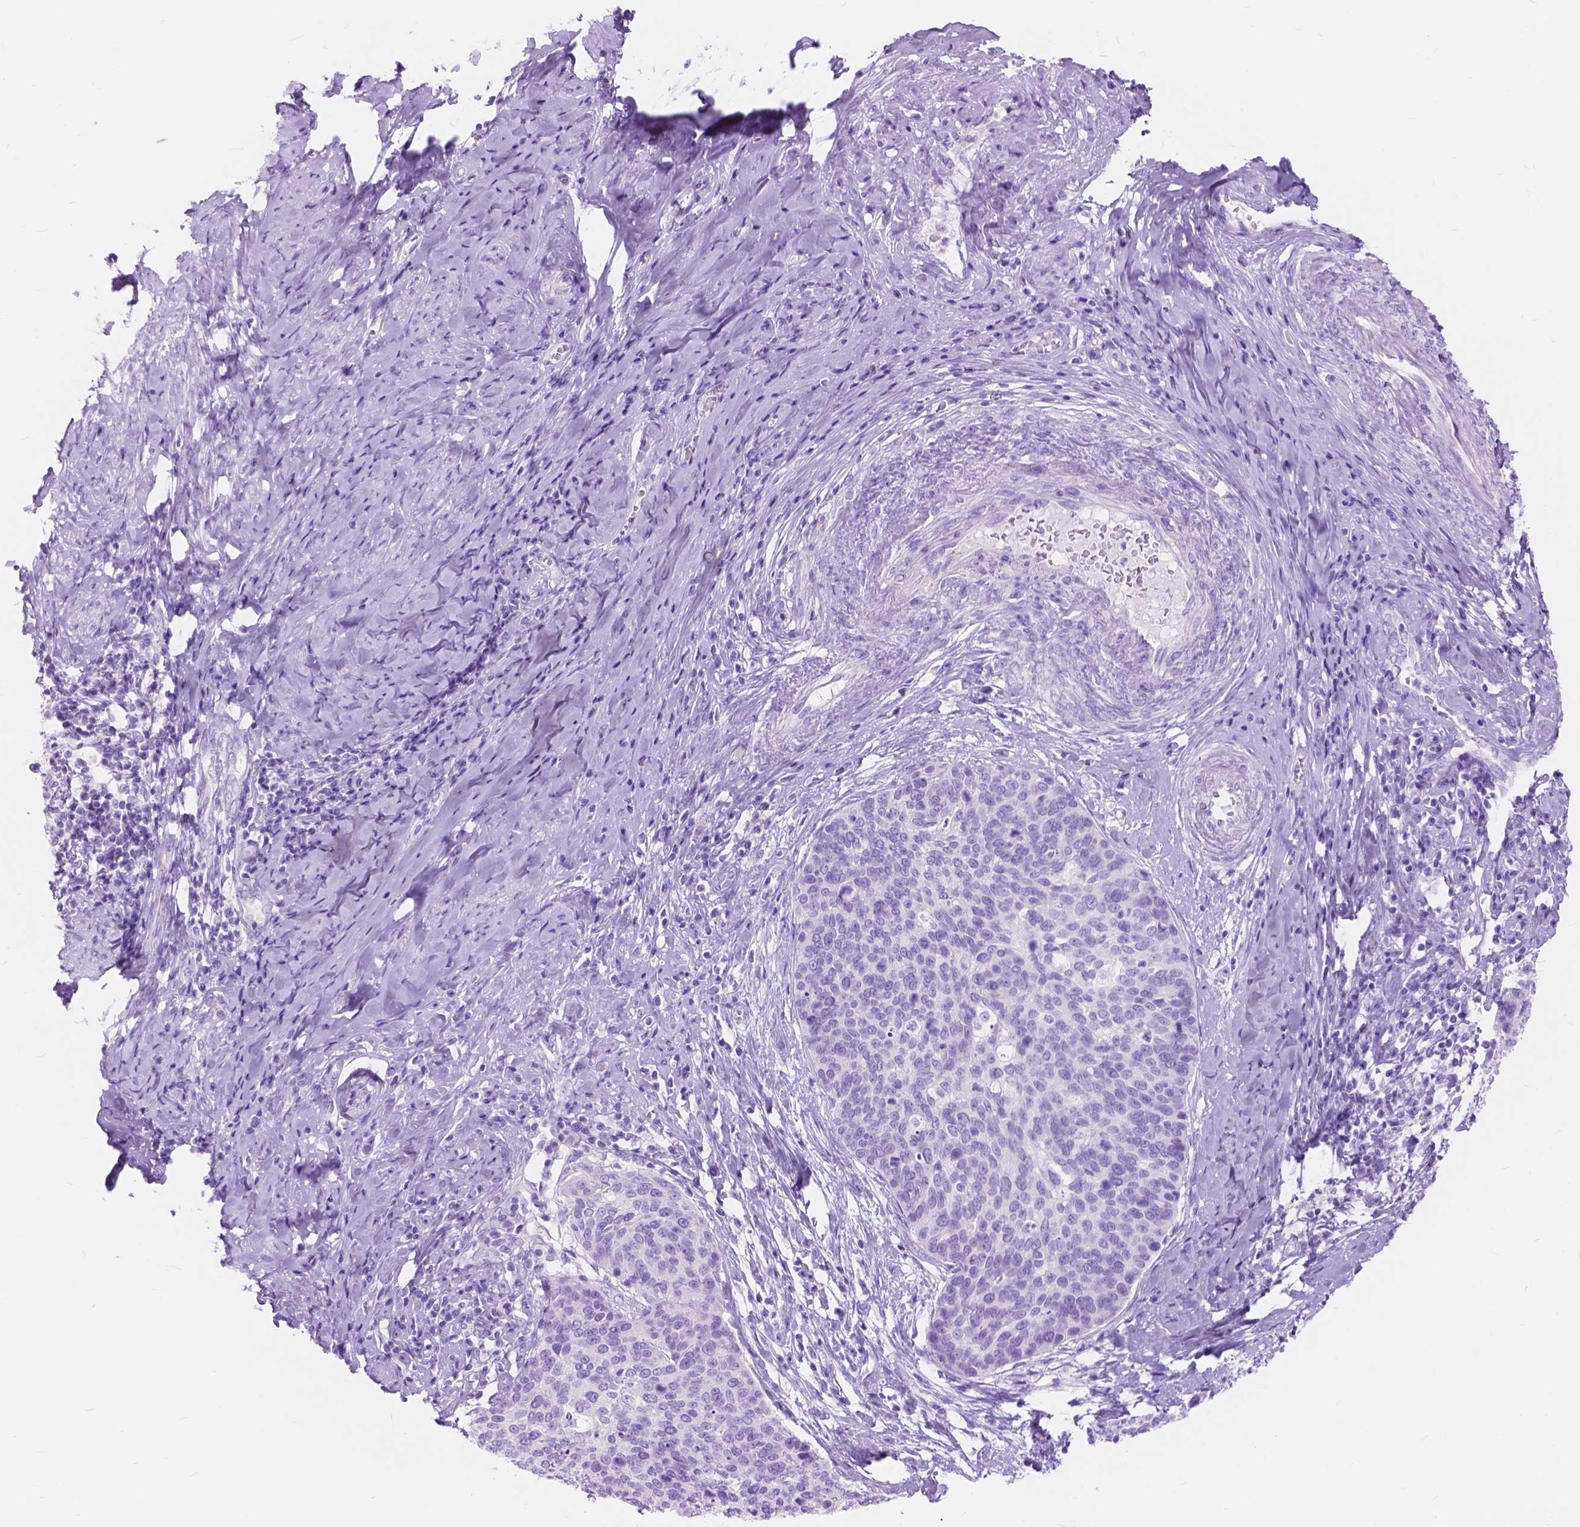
{"staining": {"intensity": "negative", "quantity": "none", "location": "none"}, "tissue": "cervical cancer", "cell_type": "Tumor cells", "image_type": "cancer", "snomed": [{"axis": "morphology", "description": "Squamous cell carcinoma, NOS"}, {"axis": "topography", "description": "Cervix"}], "caption": "Image shows no significant protein positivity in tumor cells of cervical cancer.", "gene": "FOXL2", "patient": {"sex": "female", "age": 69}}